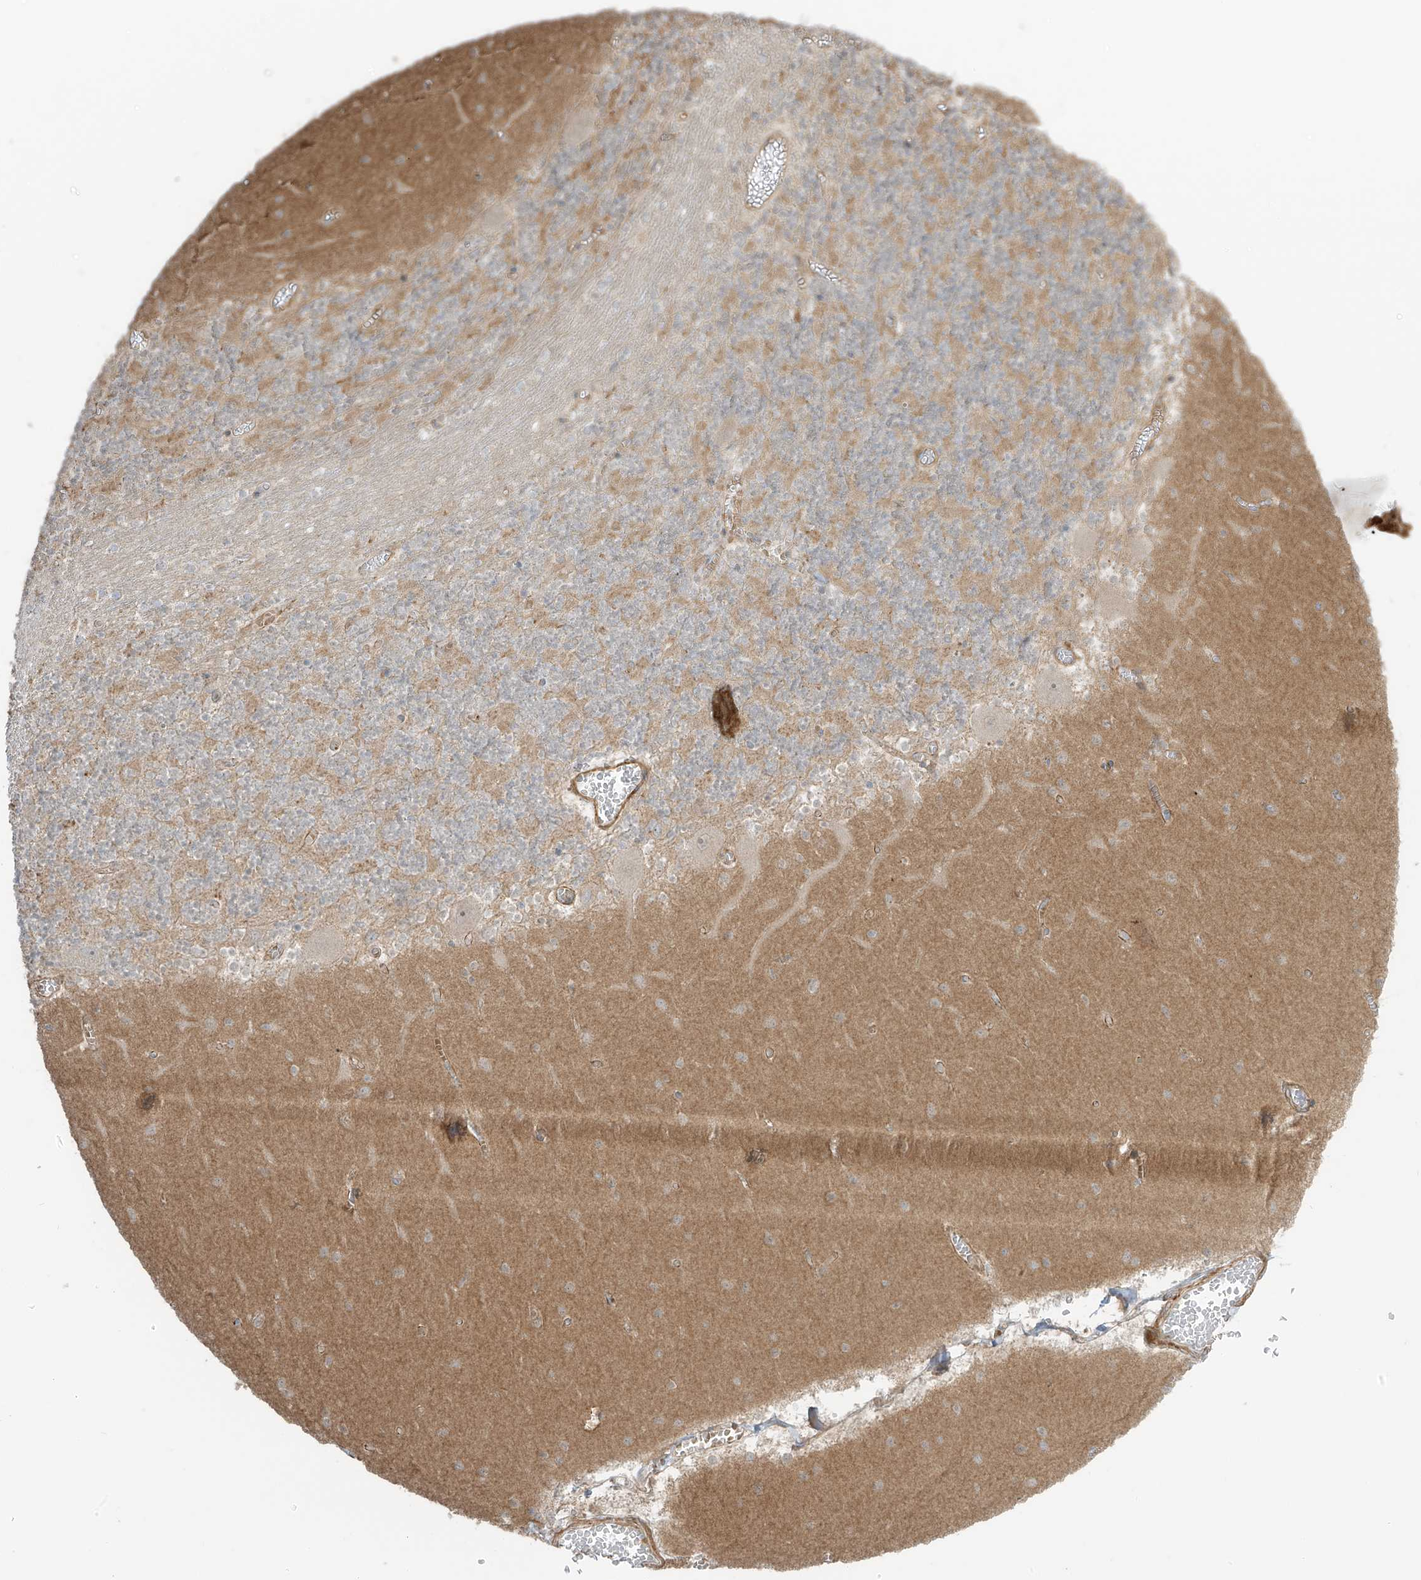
{"staining": {"intensity": "weak", "quantity": "<25%", "location": "cytoplasmic/membranous"}, "tissue": "cerebellum", "cell_type": "Cells in granular layer", "image_type": "normal", "snomed": [{"axis": "morphology", "description": "Normal tissue, NOS"}, {"axis": "topography", "description": "Cerebellum"}], "caption": "Cells in granular layer show no significant staining in unremarkable cerebellum.", "gene": "ENTR1", "patient": {"sex": "female", "age": 28}}